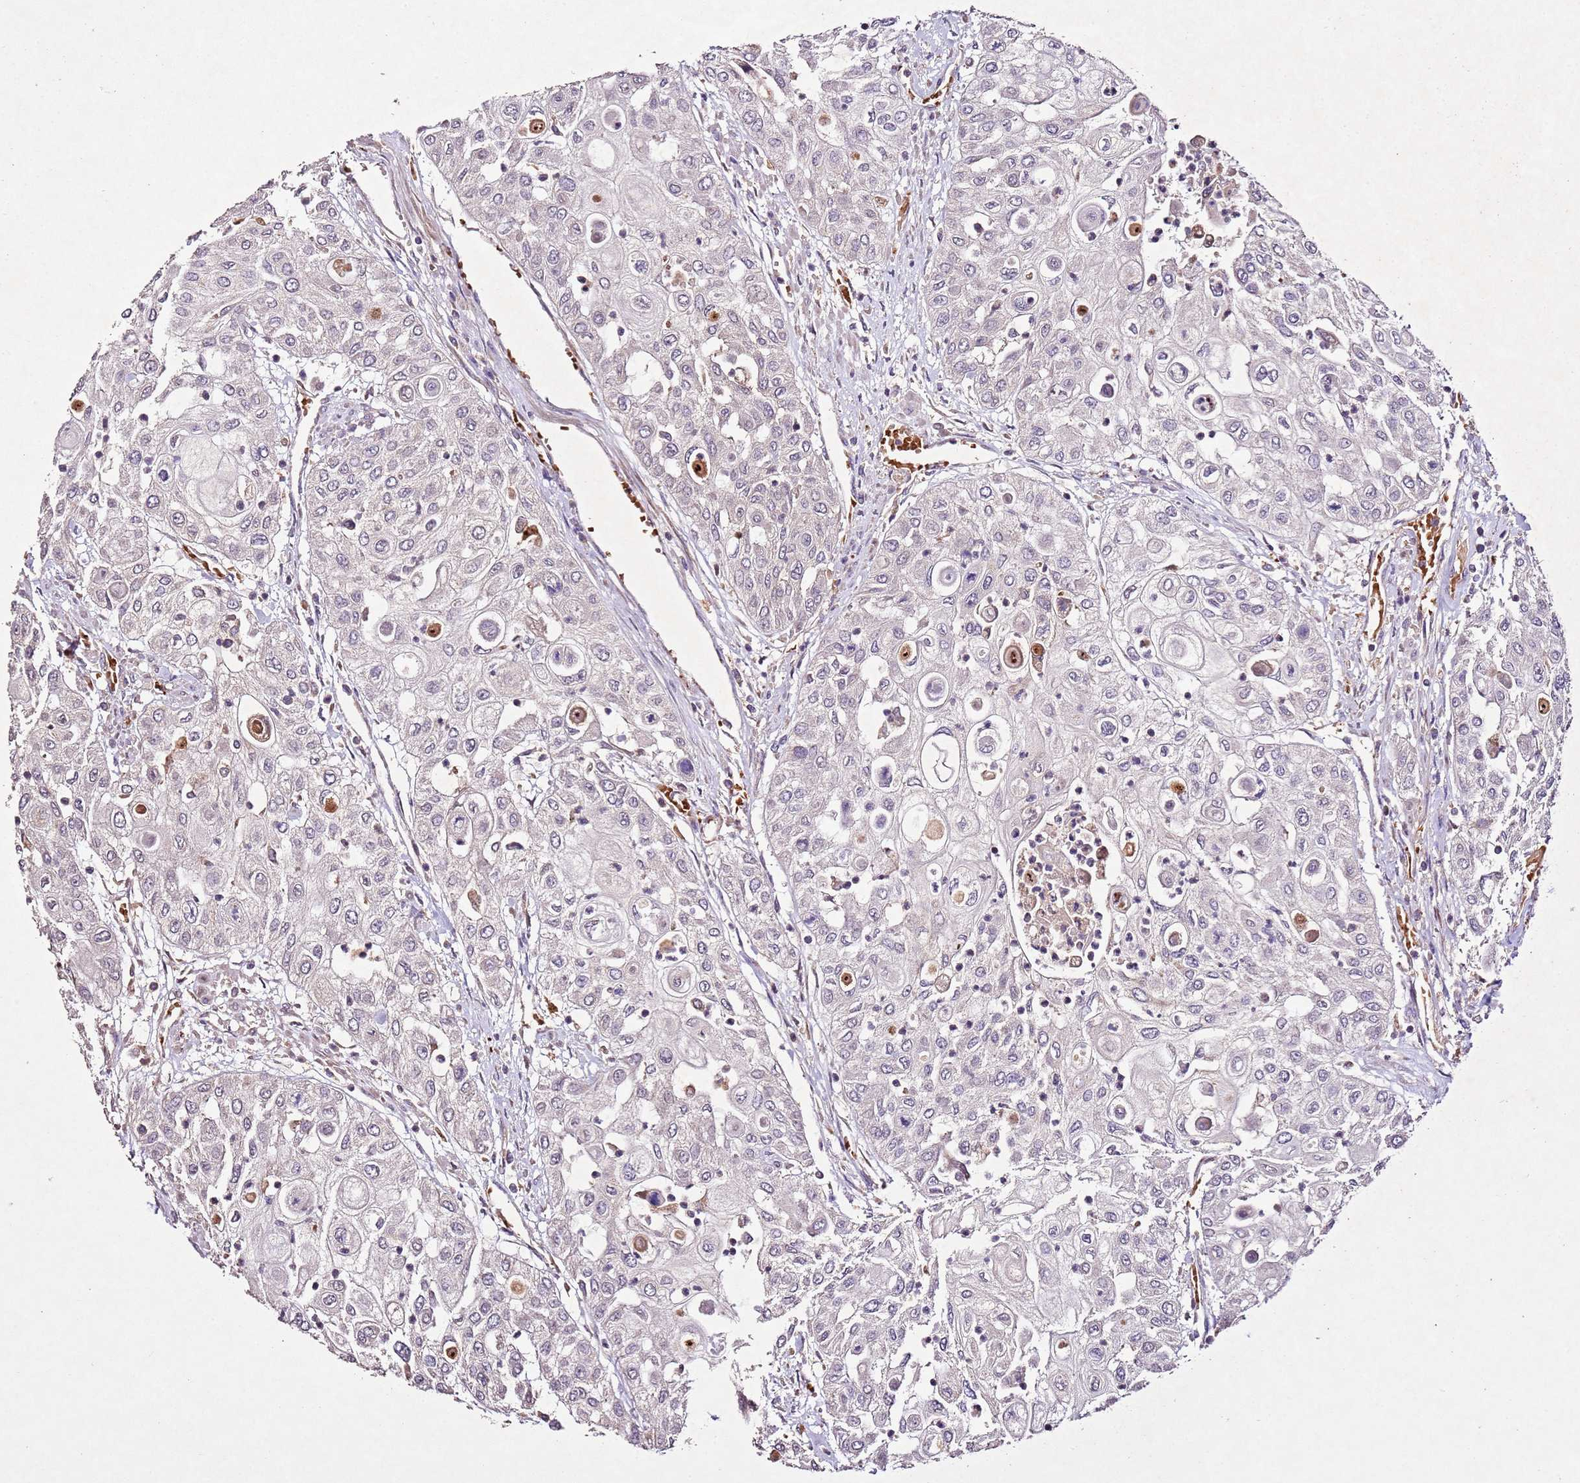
{"staining": {"intensity": "negative", "quantity": "none", "location": "none"}, "tissue": "urothelial cancer", "cell_type": "Tumor cells", "image_type": "cancer", "snomed": [{"axis": "morphology", "description": "Urothelial carcinoma, High grade"}, {"axis": "topography", "description": "Urinary bladder"}], "caption": "Immunohistochemistry (IHC) photomicrograph of urothelial cancer stained for a protein (brown), which demonstrates no staining in tumor cells.", "gene": "PTMA", "patient": {"sex": "female", "age": 79}}